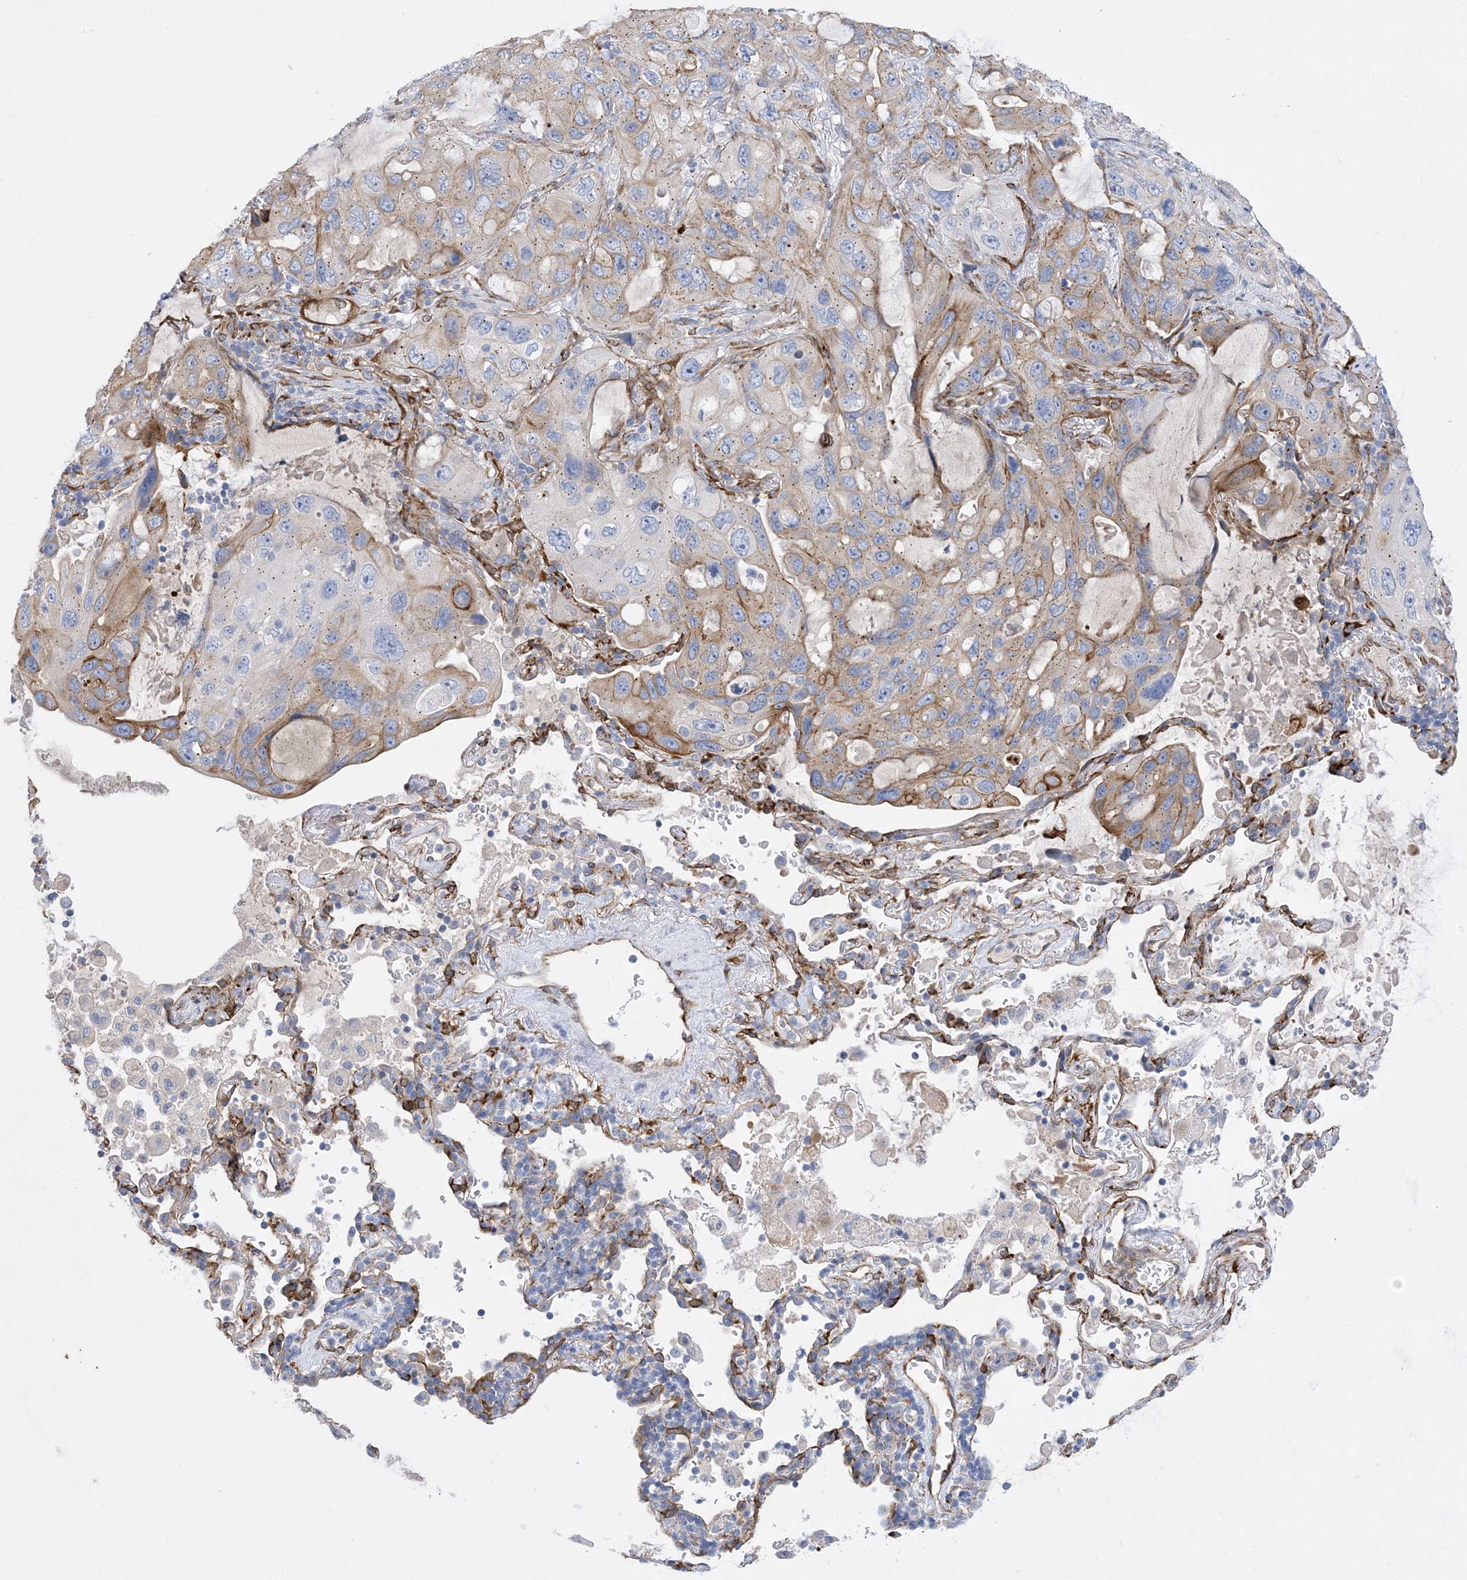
{"staining": {"intensity": "moderate", "quantity": "<25%", "location": "cytoplasmic/membranous"}, "tissue": "lung cancer", "cell_type": "Tumor cells", "image_type": "cancer", "snomed": [{"axis": "morphology", "description": "Squamous cell carcinoma, NOS"}, {"axis": "topography", "description": "Lung"}], "caption": "Immunohistochemical staining of human lung squamous cell carcinoma exhibits low levels of moderate cytoplasmic/membranous protein expression in approximately <25% of tumor cells.", "gene": "RBMS3", "patient": {"sex": "female", "age": 73}}